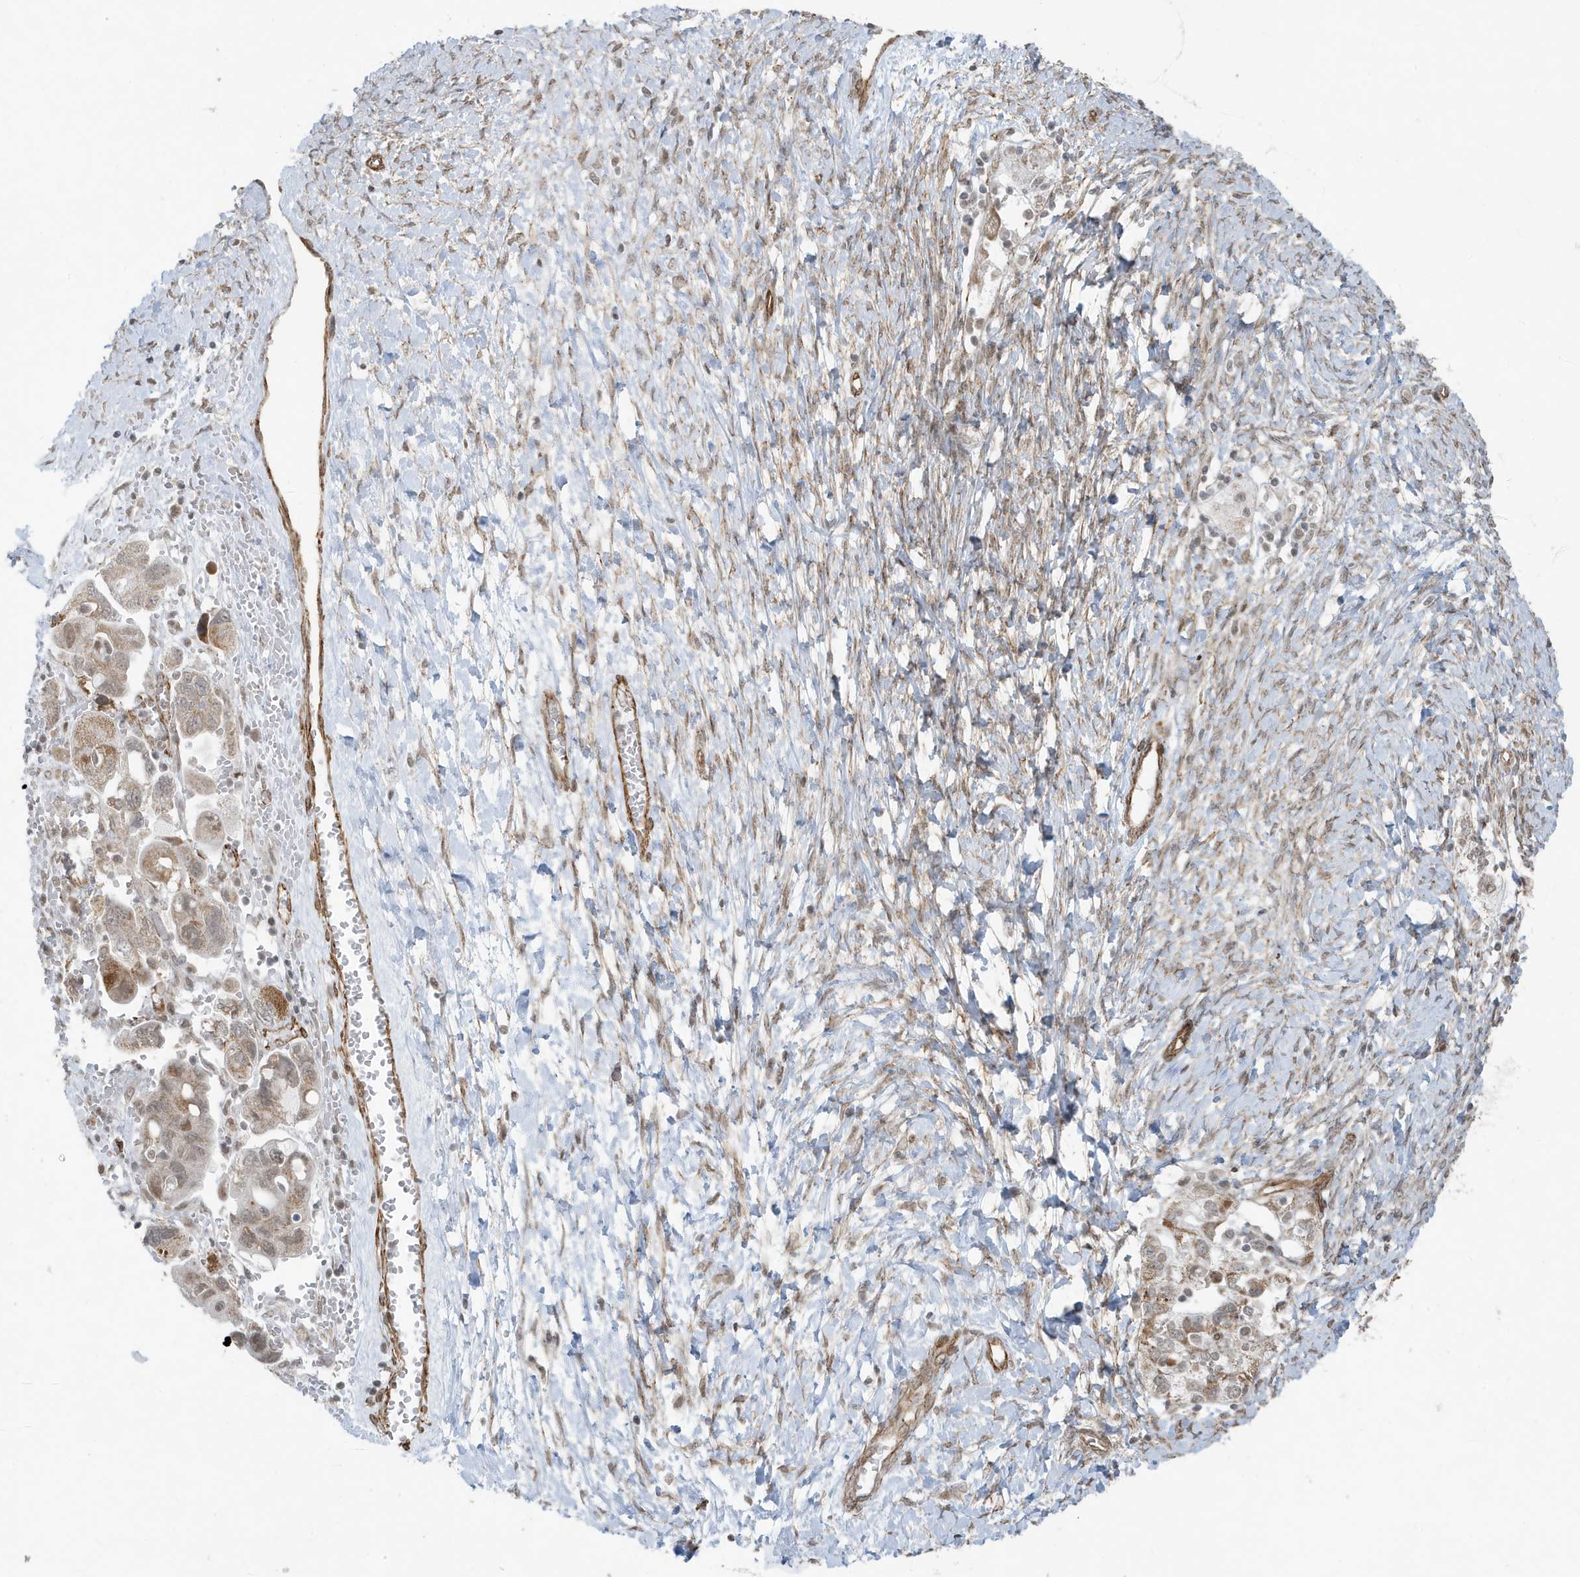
{"staining": {"intensity": "weak", "quantity": ">75%", "location": "cytoplasmic/membranous"}, "tissue": "ovarian cancer", "cell_type": "Tumor cells", "image_type": "cancer", "snomed": [{"axis": "morphology", "description": "Carcinoma, NOS"}, {"axis": "morphology", "description": "Cystadenocarcinoma, serous, NOS"}, {"axis": "topography", "description": "Ovary"}], "caption": "Approximately >75% of tumor cells in ovarian cancer display weak cytoplasmic/membranous protein expression as visualized by brown immunohistochemical staining.", "gene": "CHCHD4", "patient": {"sex": "female", "age": 69}}